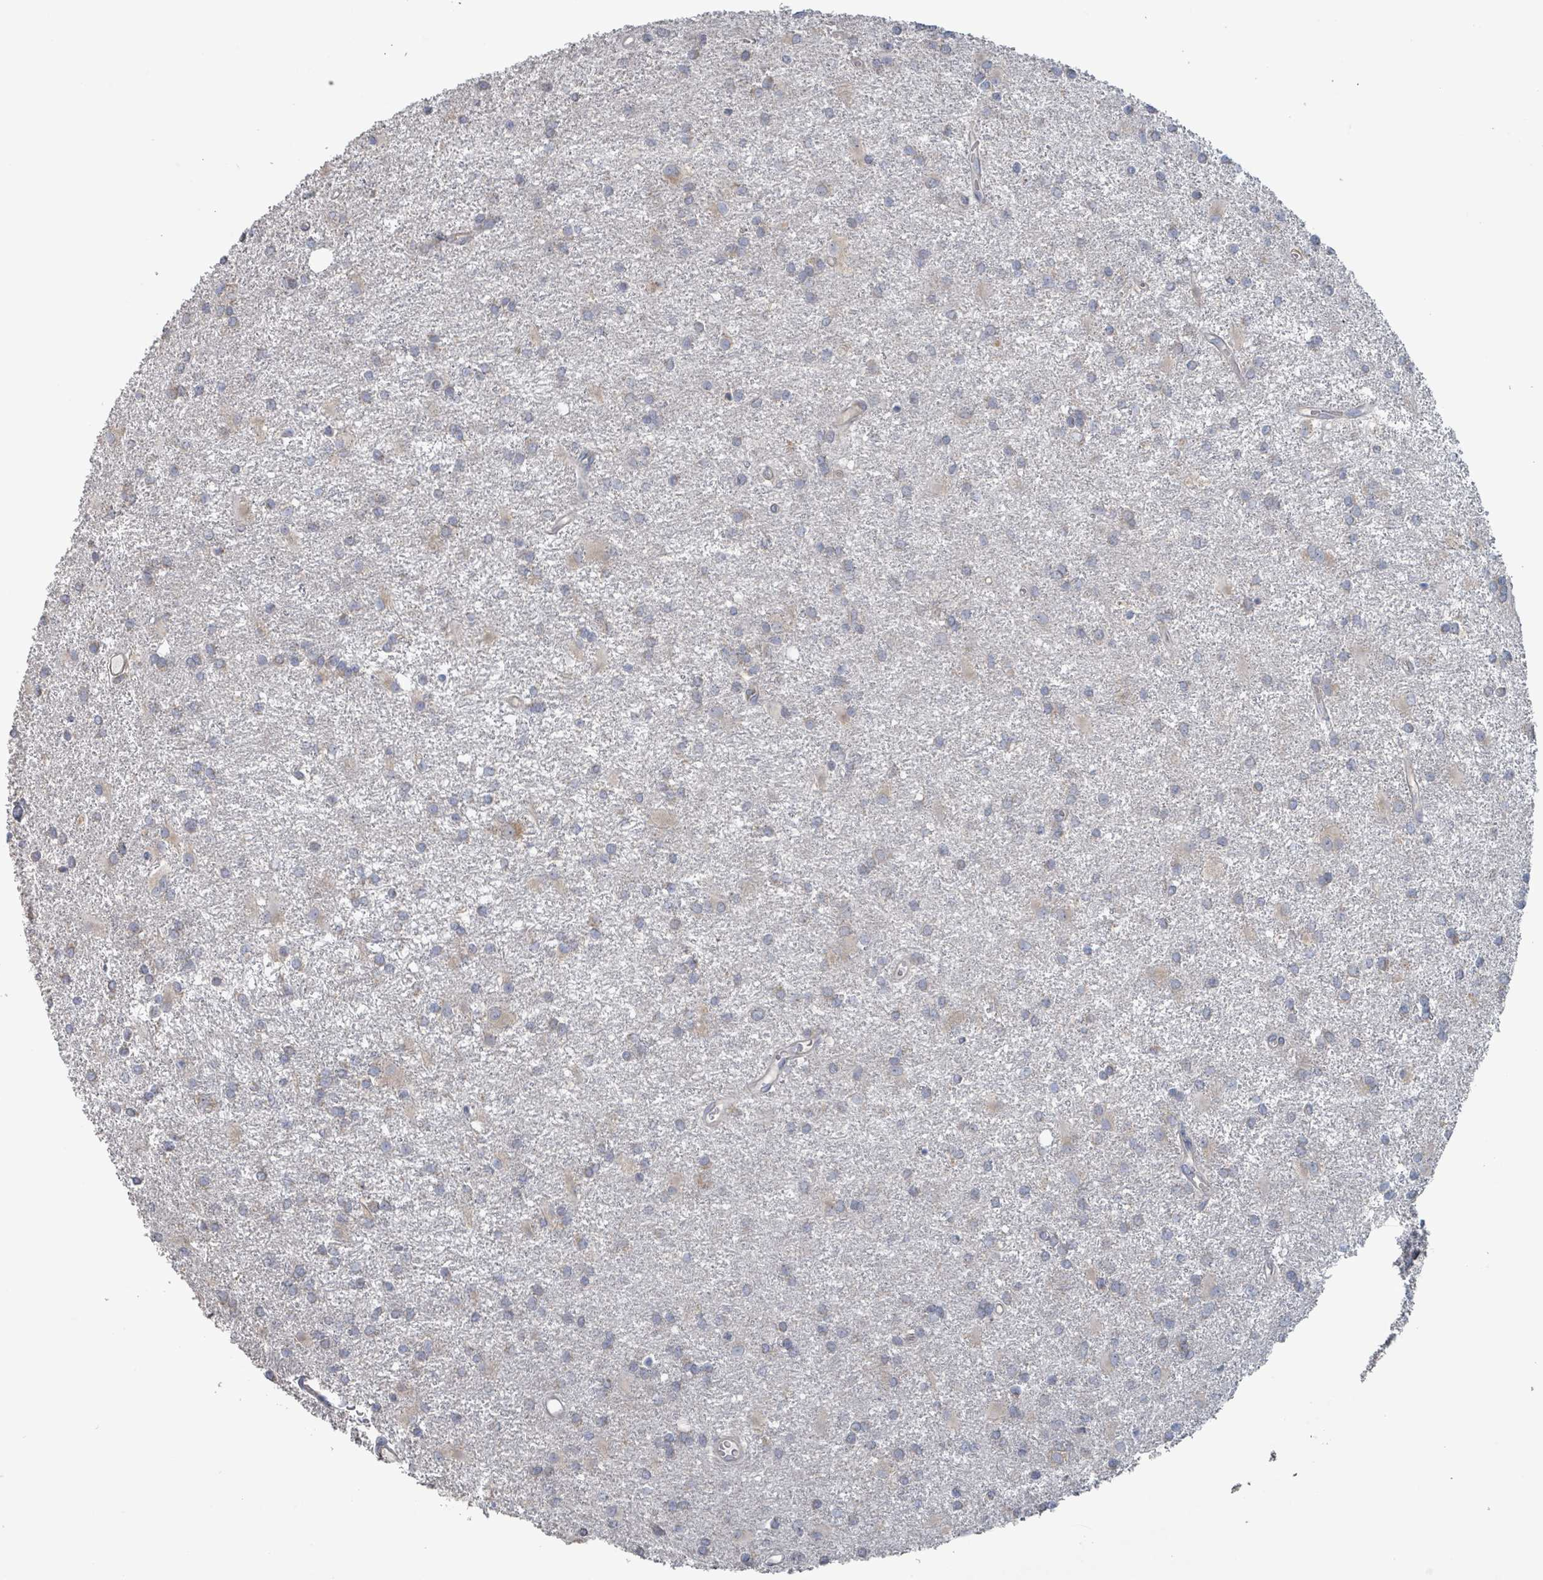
{"staining": {"intensity": "negative", "quantity": "none", "location": "none"}, "tissue": "glioma", "cell_type": "Tumor cells", "image_type": "cancer", "snomed": [{"axis": "morphology", "description": "Glioma, malignant, High grade"}, {"axis": "topography", "description": "Brain"}], "caption": "The micrograph shows no staining of tumor cells in glioma.", "gene": "RPL32", "patient": {"sex": "female", "age": 50}}